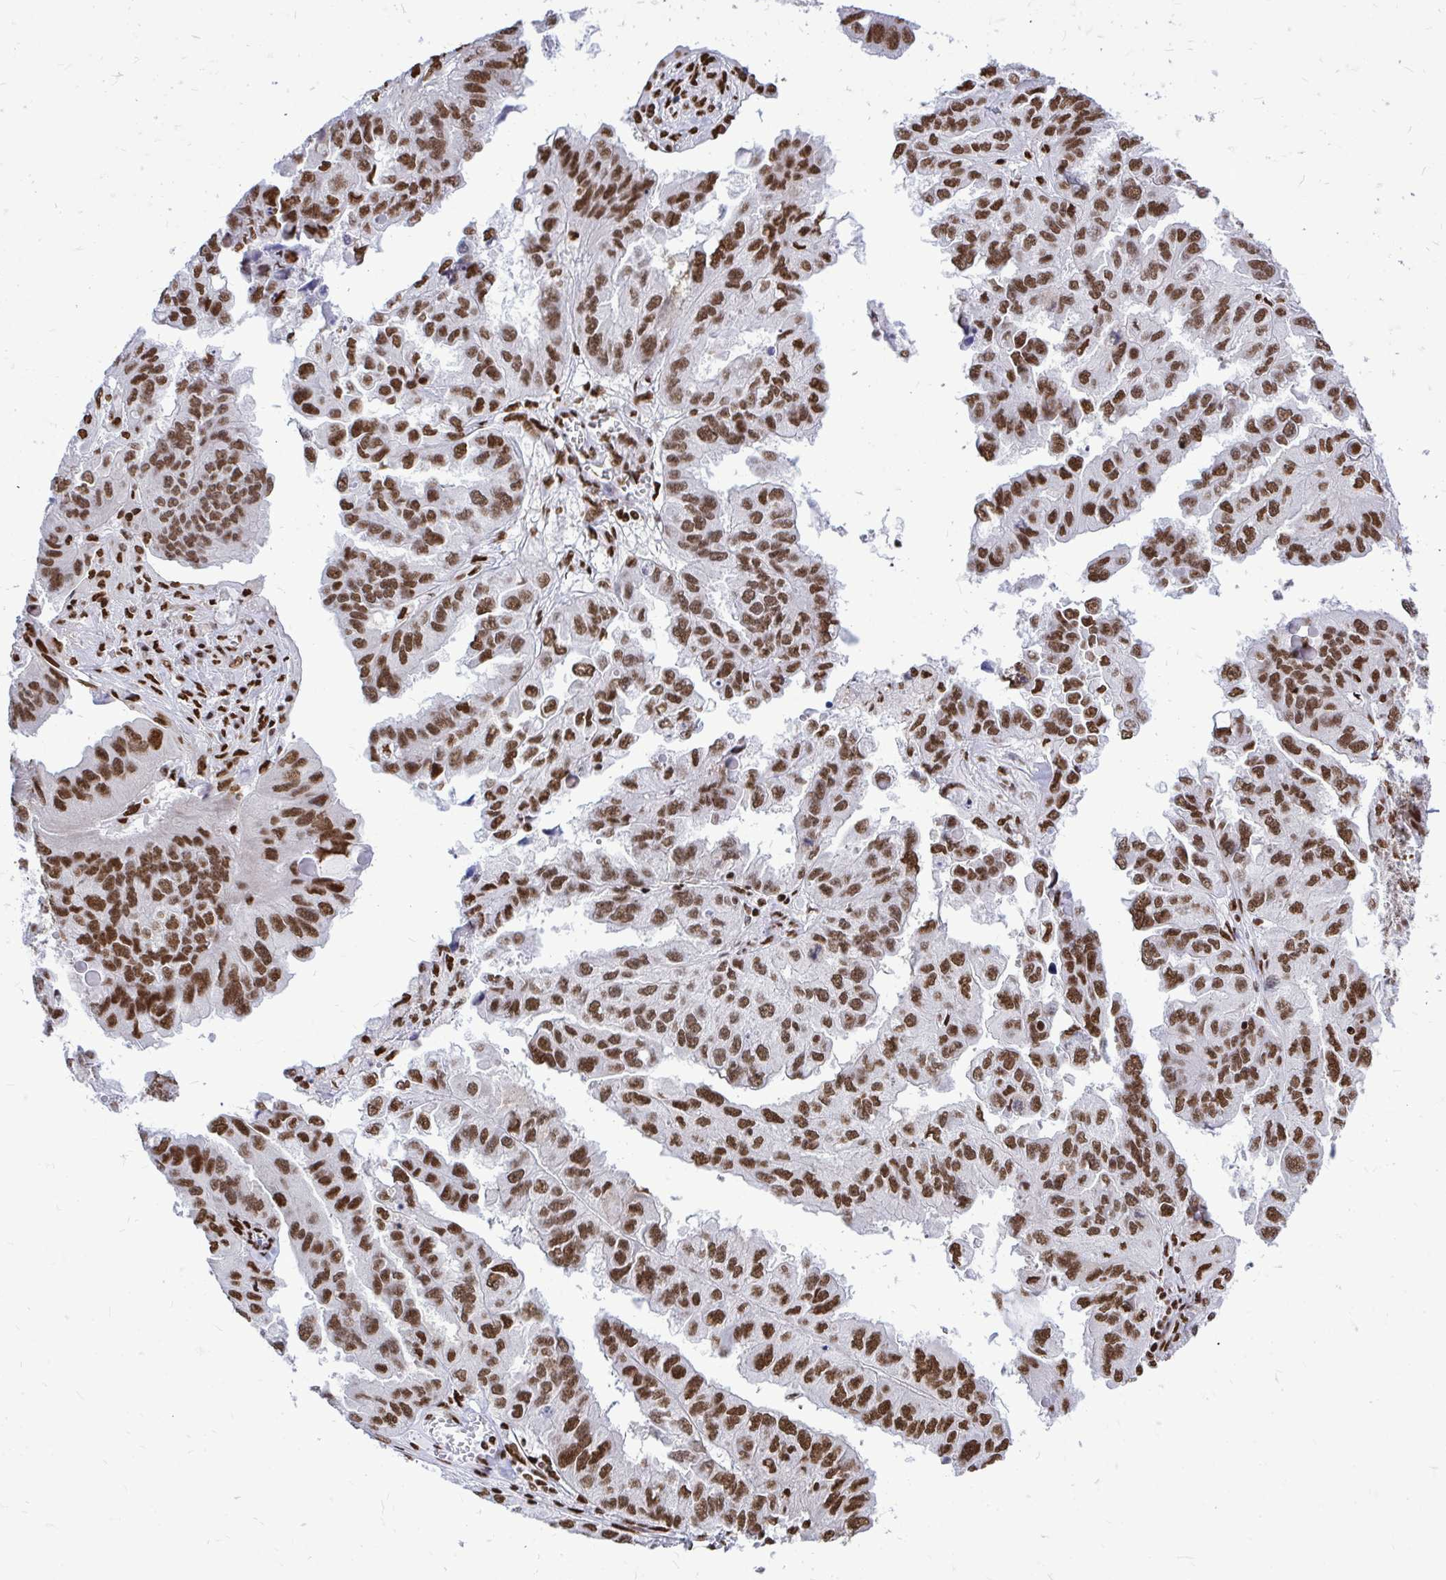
{"staining": {"intensity": "strong", "quantity": ">75%", "location": "nuclear"}, "tissue": "ovarian cancer", "cell_type": "Tumor cells", "image_type": "cancer", "snomed": [{"axis": "morphology", "description": "Cystadenocarcinoma, serous, NOS"}, {"axis": "topography", "description": "Ovary"}], "caption": "This photomicrograph shows IHC staining of human serous cystadenocarcinoma (ovarian), with high strong nuclear expression in approximately >75% of tumor cells.", "gene": "TBL1Y", "patient": {"sex": "female", "age": 79}}